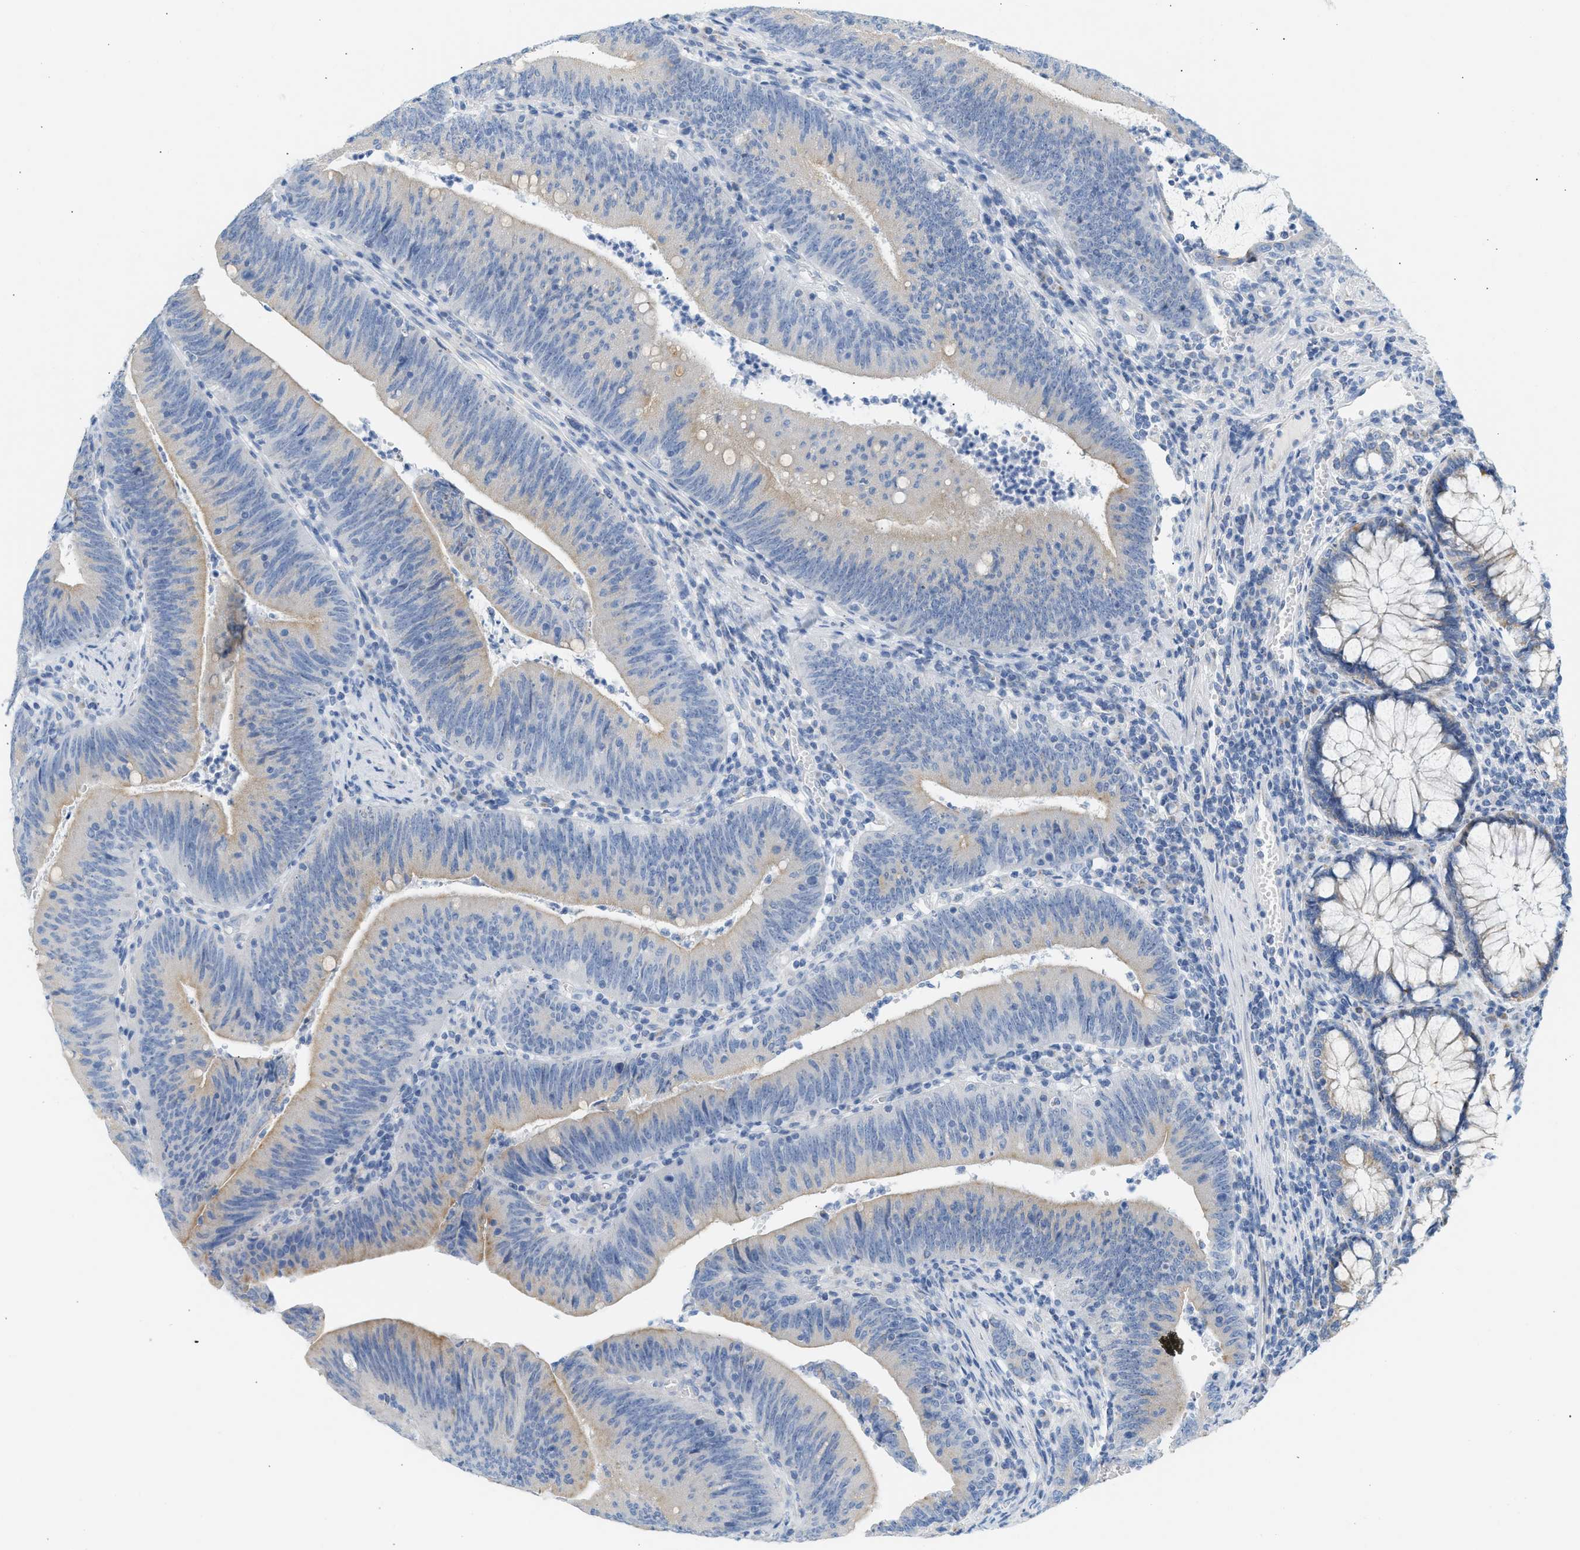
{"staining": {"intensity": "weak", "quantity": "<25%", "location": "cytoplasmic/membranous"}, "tissue": "colorectal cancer", "cell_type": "Tumor cells", "image_type": "cancer", "snomed": [{"axis": "morphology", "description": "Normal tissue, NOS"}, {"axis": "morphology", "description": "Adenocarcinoma, NOS"}, {"axis": "topography", "description": "Rectum"}], "caption": "Colorectal cancer (adenocarcinoma) was stained to show a protein in brown. There is no significant expression in tumor cells.", "gene": "NDUFS8", "patient": {"sex": "female", "age": 66}}